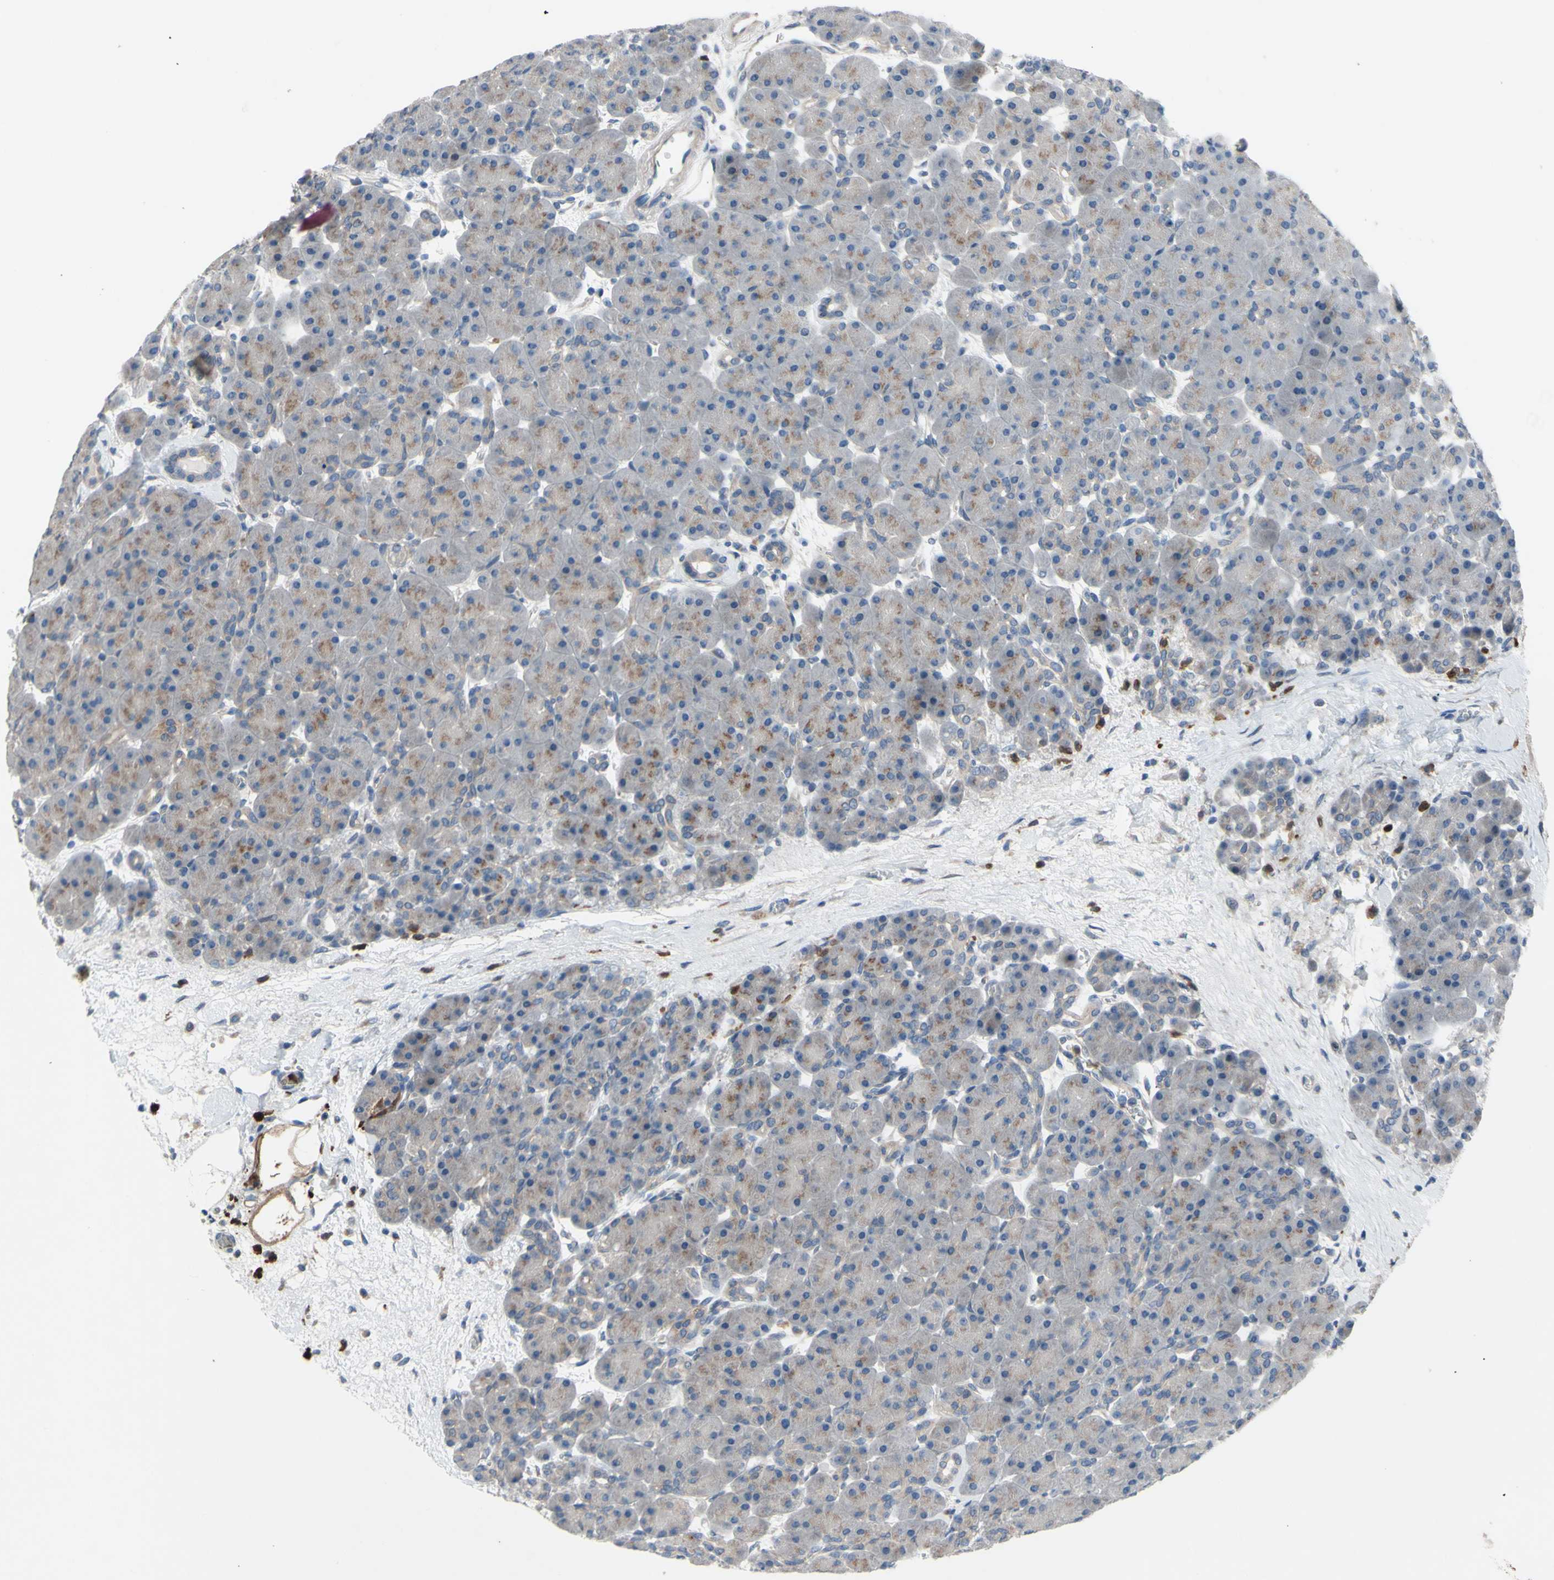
{"staining": {"intensity": "weak", "quantity": ">75%", "location": "cytoplasmic/membranous"}, "tissue": "pancreas", "cell_type": "Exocrine glandular cells", "image_type": "normal", "snomed": [{"axis": "morphology", "description": "Normal tissue, NOS"}, {"axis": "topography", "description": "Pancreas"}], "caption": "Approximately >75% of exocrine glandular cells in normal human pancreas show weak cytoplasmic/membranous protein positivity as visualized by brown immunohistochemical staining.", "gene": "GRAMD2B", "patient": {"sex": "male", "age": 66}}